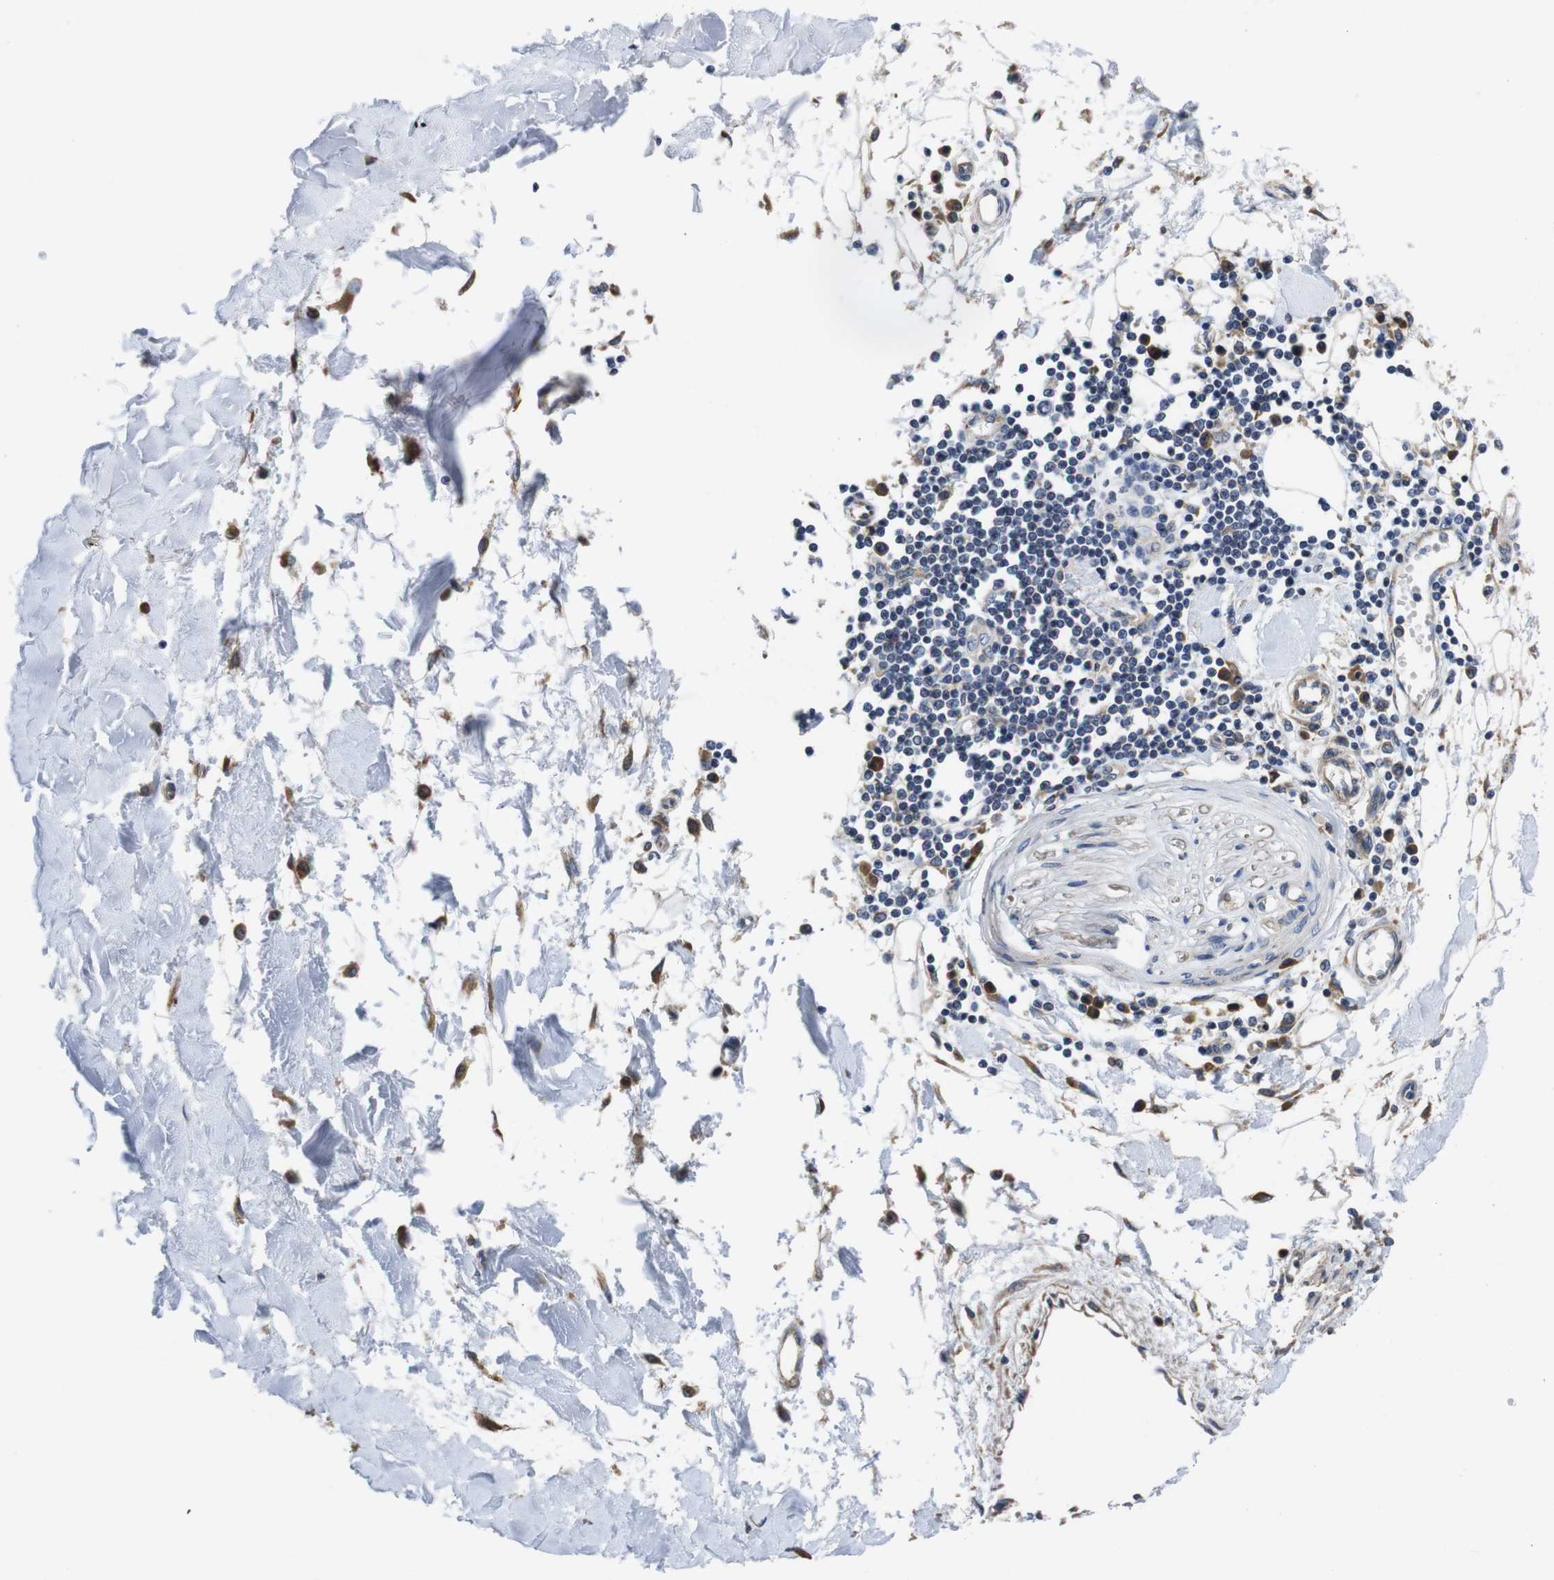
{"staining": {"intensity": "weak", "quantity": "<25%", "location": "cytoplasmic/membranous"}, "tissue": "adipose tissue", "cell_type": "Adipocytes", "image_type": "normal", "snomed": [{"axis": "morphology", "description": "Squamous cell carcinoma, NOS"}, {"axis": "topography", "description": "Skin"}], "caption": "Adipocytes are negative for protein expression in unremarkable human adipose tissue. (DAB IHC visualized using brightfield microscopy, high magnification).", "gene": "MARCHF7", "patient": {"sex": "male", "age": 83}}